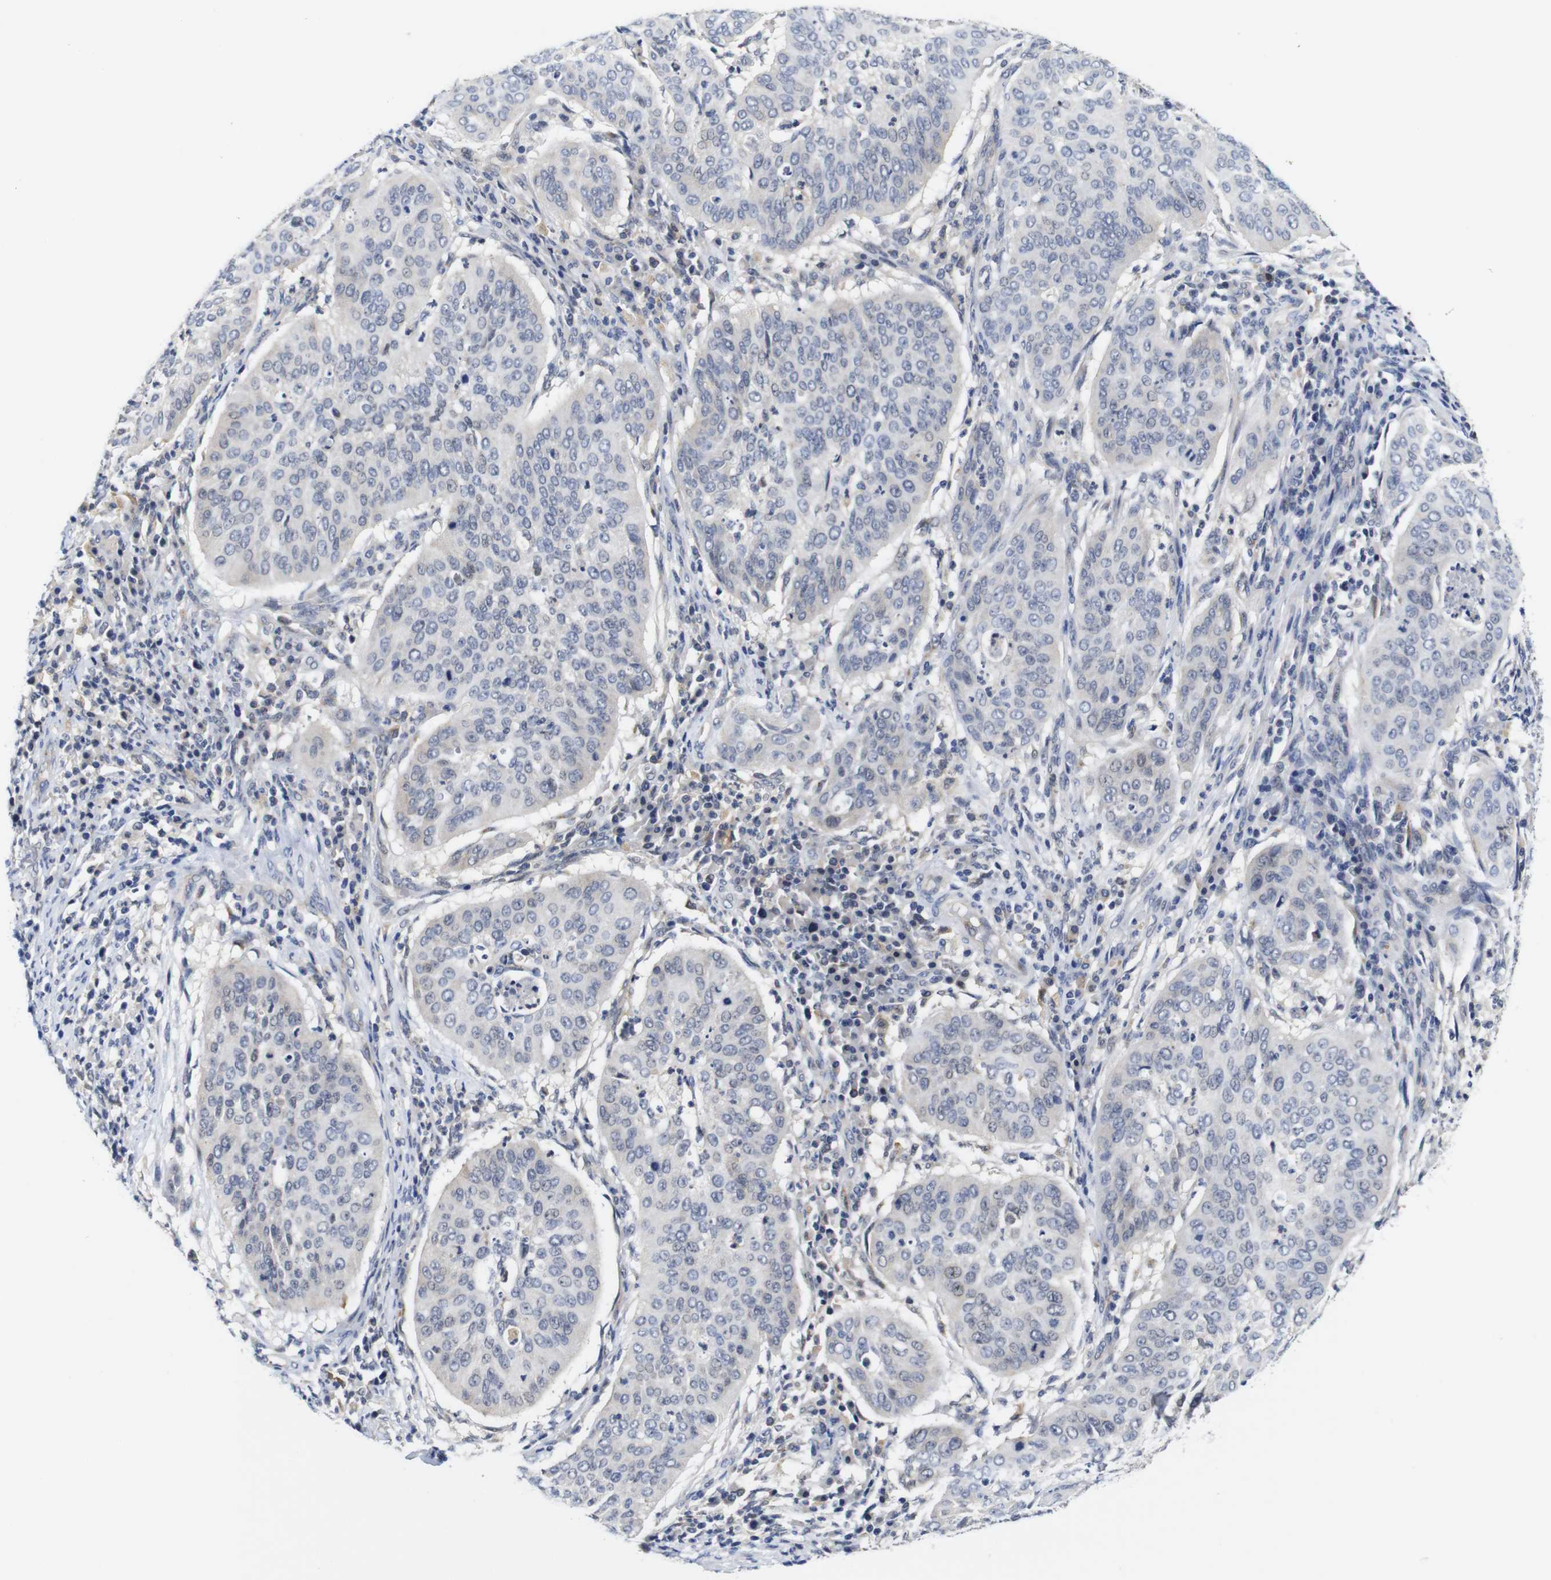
{"staining": {"intensity": "negative", "quantity": "none", "location": "none"}, "tissue": "cervical cancer", "cell_type": "Tumor cells", "image_type": "cancer", "snomed": [{"axis": "morphology", "description": "Normal tissue, NOS"}, {"axis": "morphology", "description": "Squamous cell carcinoma, NOS"}, {"axis": "topography", "description": "Cervix"}], "caption": "This image is of cervical cancer (squamous cell carcinoma) stained with IHC to label a protein in brown with the nuclei are counter-stained blue. There is no positivity in tumor cells.", "gene": "FURIN", "patient": {"sex": "female", "age": 39}}